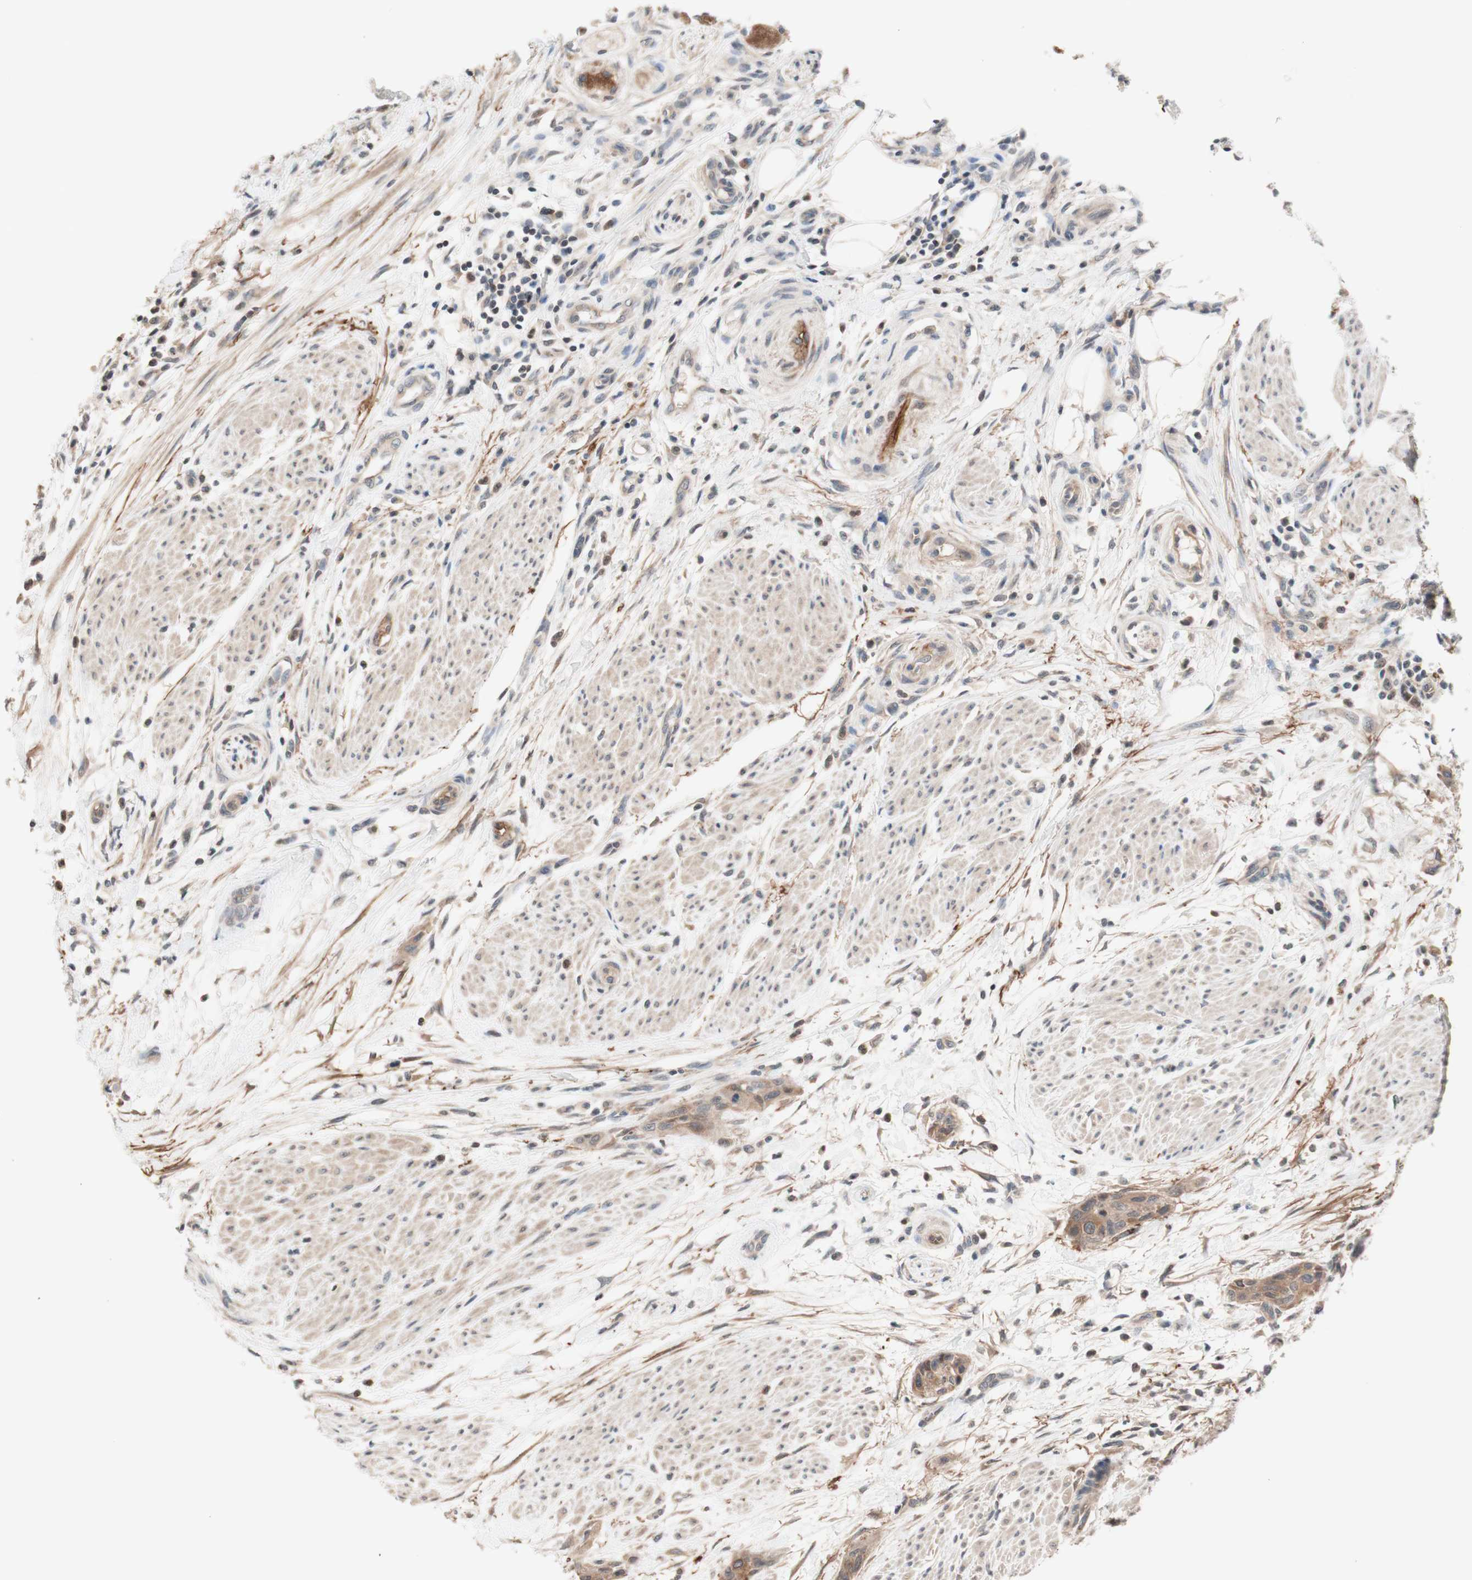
{"staining": {"intensity": "moderate", "quantity": ">75%", "location": "cytoplasmic/membranous"}, "tissue": "urothelial cancer", "cell_type": "Tumor cells", "image_type": "cancer", "snomed": [{"axis": "morphology", "description": "Urothelial carcinoma, High grade"}, {"axis": "topography", "description": "Urinary bladder"}], "caption": "An image of high-grade urothelial carcinoma stained for a protein exhibits moderate cytoplasmic/membranous brown staining in tumor cells.", "gene": "CD55", "patient": {"sex": "male", "age": 35}}